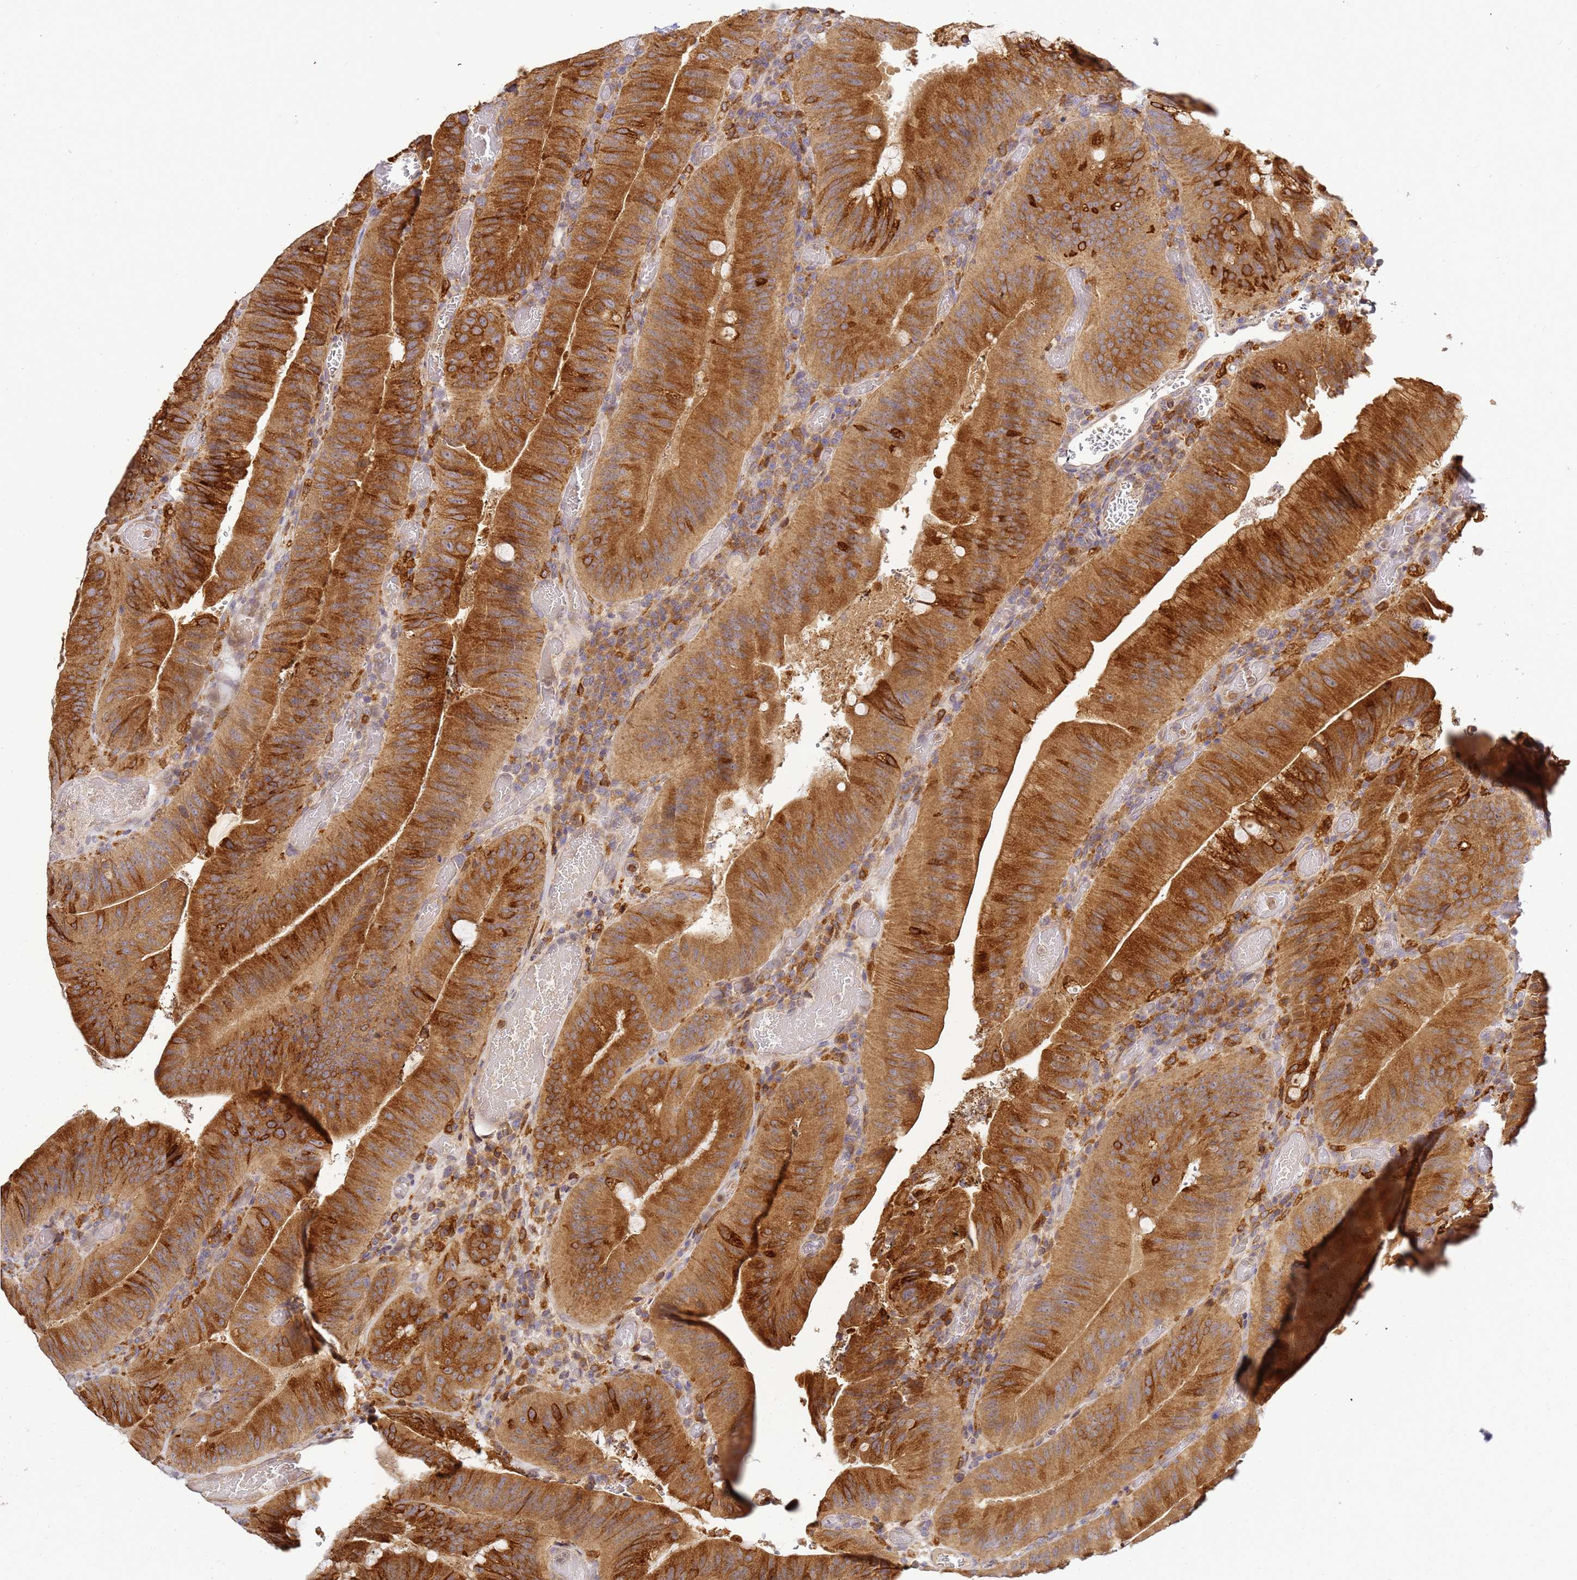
{"staining": {"intensity": "strong", "quantity": ">75%", "location": "cytoplasmic/membranous"}, "tissue": "colorectal cancer", "cell_type": "Tumor cells", "image_type": "cancer", "snomed": [{"axis": "morphology", "description": "Adenocarcinoma, NOS"}, {"axis": "topography", "description": "Colon"}], "caption": "Immunohistochemical staining of human colorectal cancer shows strong cytoplasmic/membranous protein positivity in about >75% of tumor cells.", "gene": "ADPGK", "patient": {"sex": "female", "age": 43}}